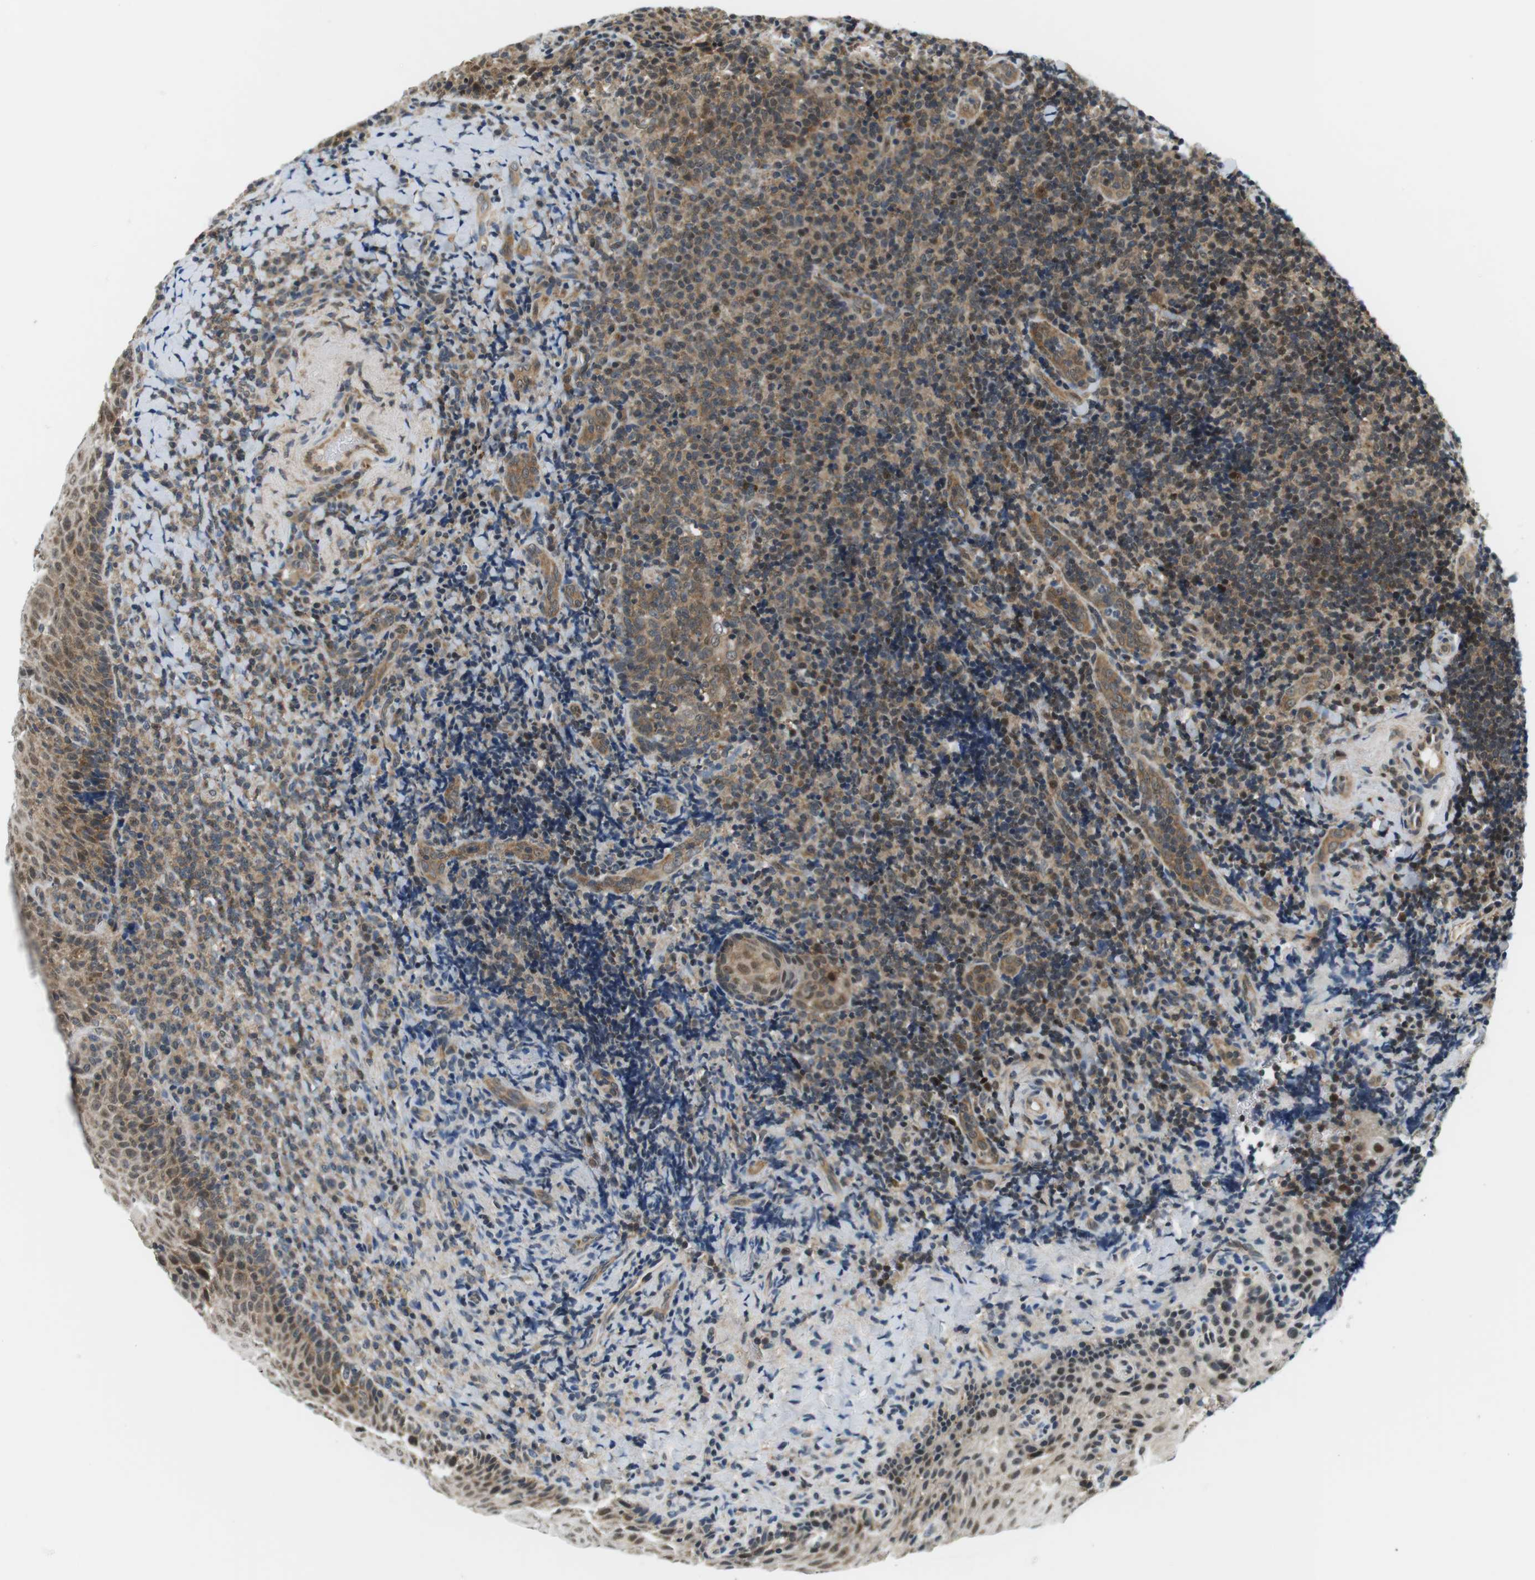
{"staining": {"intensity": "strong", "quantity": ">75%", "location": "cytoplasmic/membranous,nuclear"}, "tissue": "tonsil", "cell_type": "Germinal center cells", "image_type": "normal", "snomed": [{"axis": "morphology", "description": "Normal tissue, NOS"}, {"axis": "topography", "description": "Tonsil"}], "caption": "Immunohistochemical staining of unremarkable tonsil demonstrates >75% levels of strong cytoplasmic/membranous,nuclear protein positivity in approximately >75% of germinal center cells. The staining was performed using DAB to visualize the protein expression in brown, while the nuclei were stained in blue with hematoxylin (Magnification: 20x).", "gene": "CSNK2B", "patient": {"sex": "male", "age": 37}}